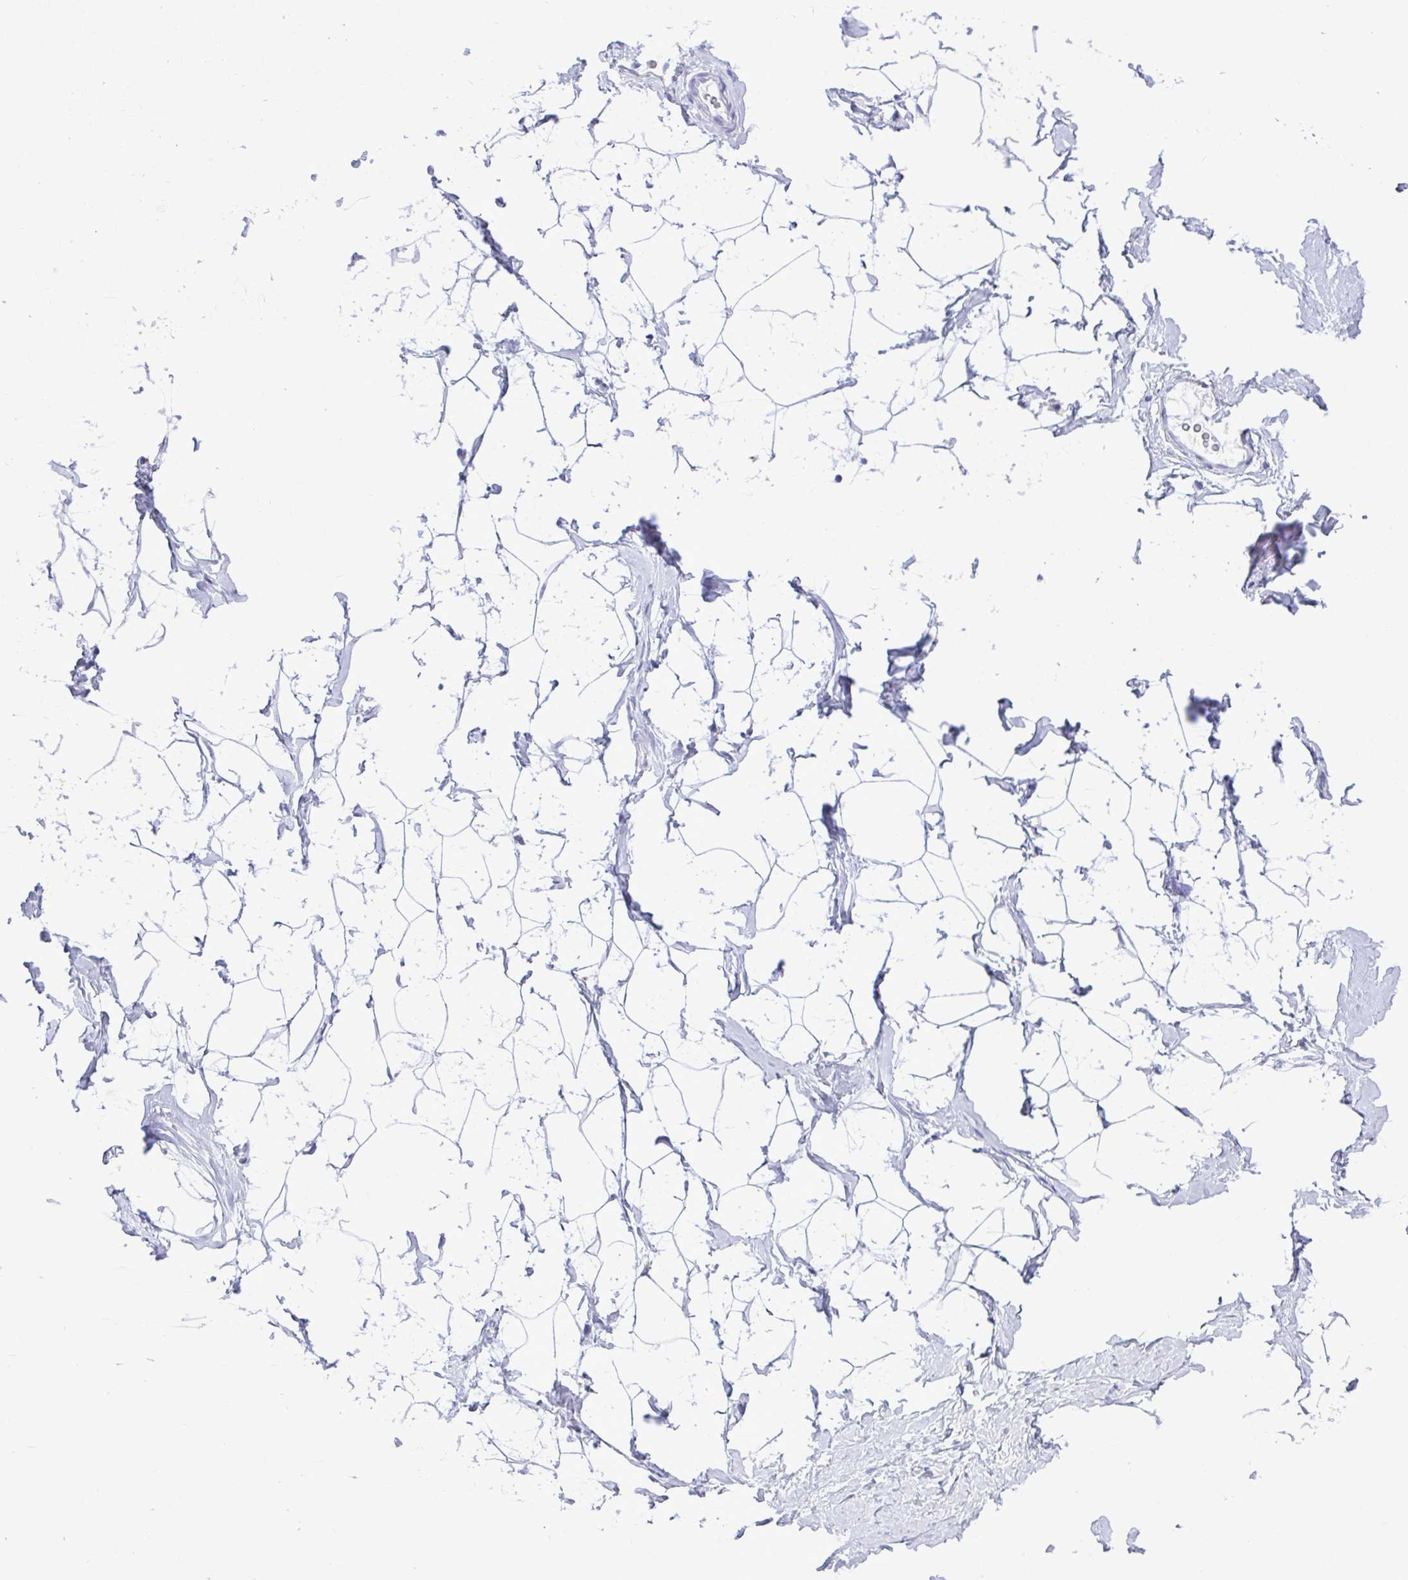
{"staining": {"intensity": "negative", "quantity": "none", "location": "none"}, "tissue": "breast", "cell_type": "Adipocytes", "image_type": "normal", "snomed": [{"axis": "morphology", "description": "Normal tissue, NOS"}, {"axis": "topography", "description": "Breast"}], "caption": "This is an IHC photomicrograph of unremarkable breast. There is no expression in adipocytes.", "gene": "CPVL", "patient": {"sex": "female", "age": 32}}